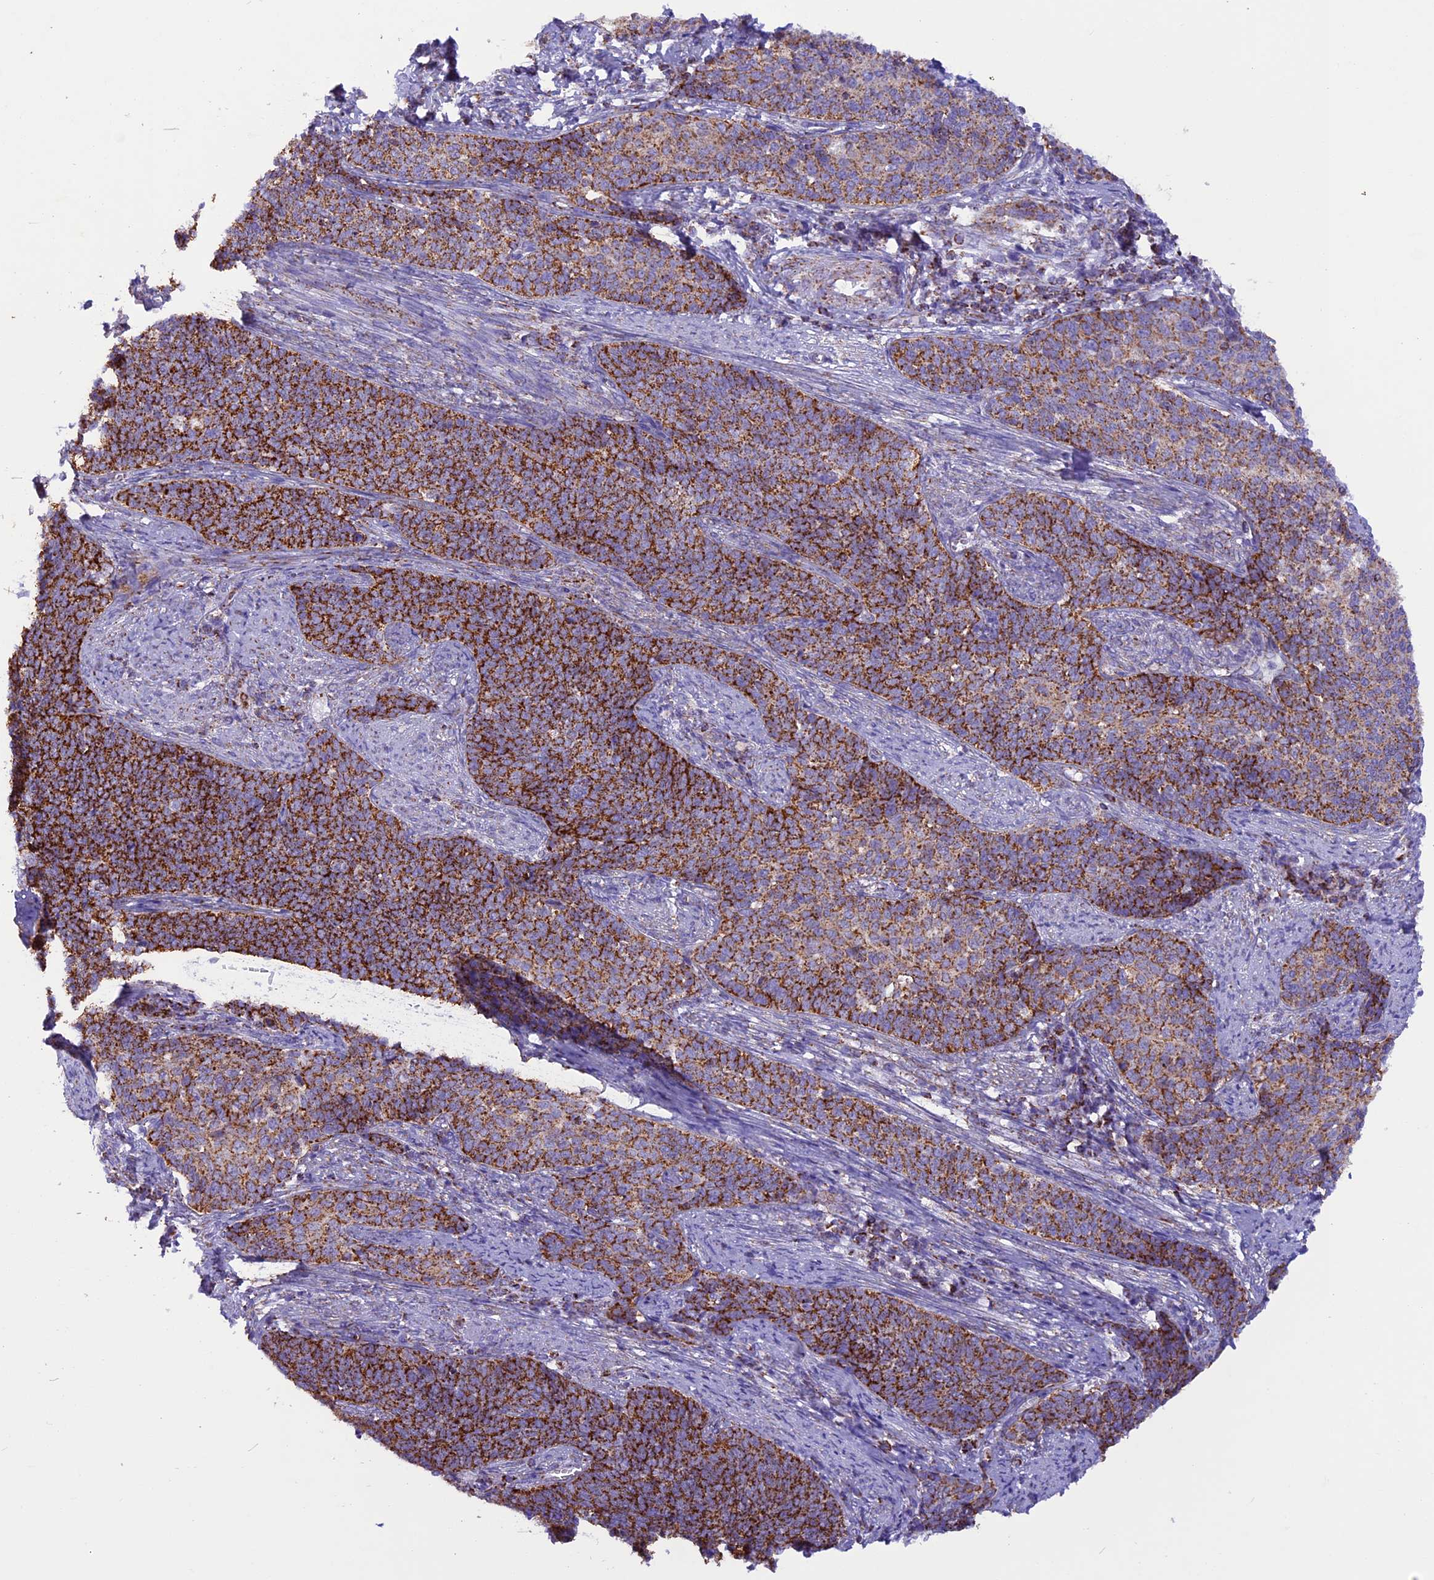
{"staining": {"intensity": "strong", "quantity": ">75%", "location": "cytoplasmic/membranous"}, "tissue": "cervical cancer", "cell_type": "Tumor cells", "image_type": "cancer", "snomed": [{"axis": "morphology", "description": "Squamous cell carcinoma, NOS"}, {"axis": "topography", "description": "Cervix"}], "caption": "Human cervical squamous cell carcinoma stained with a protein marker shows strong staining in tumor cells.", "gene": "ICA1L", "patient": {"sex": "female", "age": 39}}